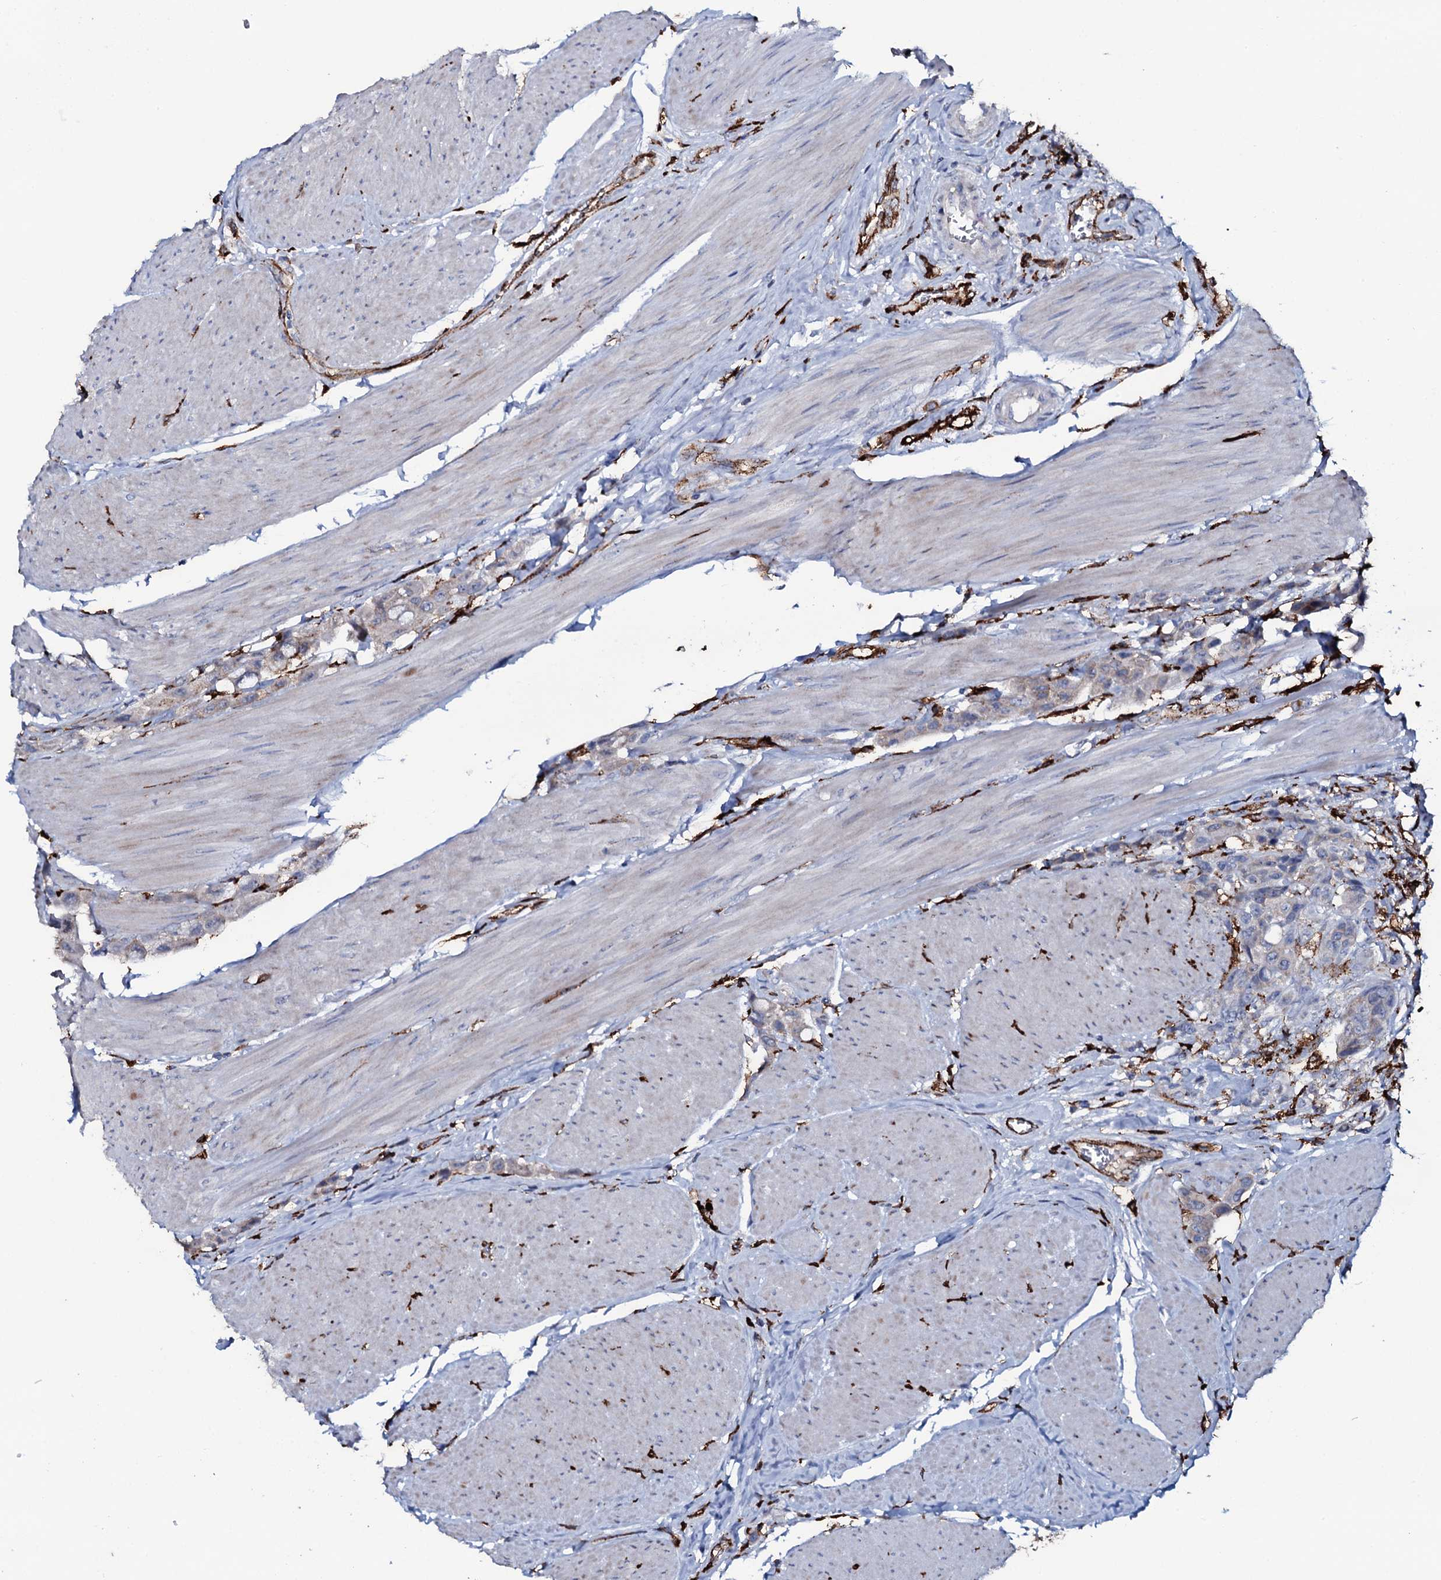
{"staining": {"intensity": "negative", "quantity": "none", "location": "none"}, "tissue": "urothelial cancer", "cell_type": "Tumor cells", "image_type": "cancer", "snomed": [{"axis": "morphology", "description": "Urothelial carcinoma, High grade"}, {"axis": "topography", "description": "Urinary bladder"}], "caption": "DAB immunohistochemical staining of human urothelial cancer shows no significant staining in tumor cells.", "gene": "OSBPL2", "patient": {"sex": "male", "age": 50}}